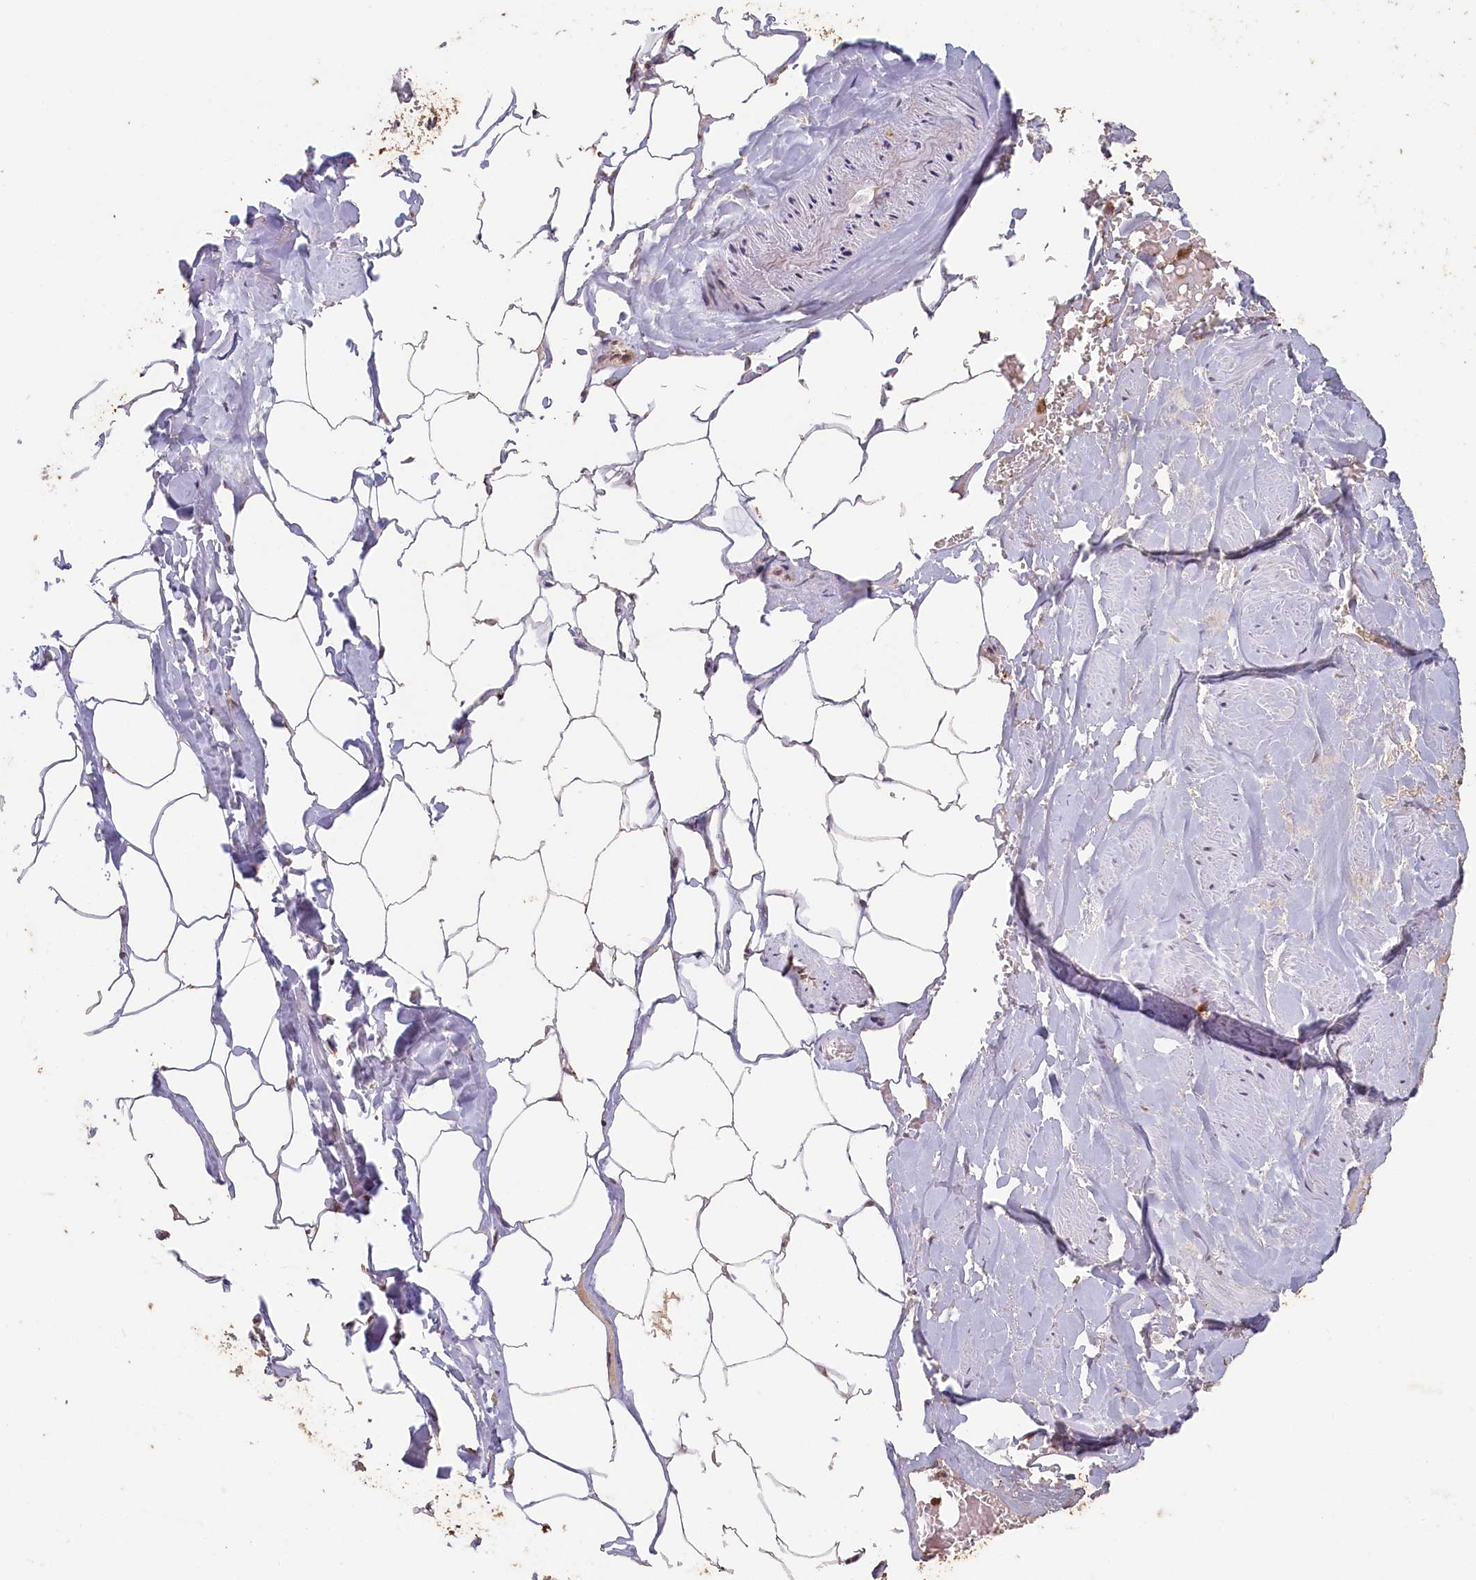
{"staining": {"intensity": "moderate", "quantity": "<25%", "location": "cytoplasmic/membranous"}, "tissue": "adipose tissue", "cell_type": "Adipocytes", "image_type": "normal", "snomed": [{"axis": "morphology", "description": "Normal tissue, NOS"}, {"axis": "morphology", "description": "Adenocarcinoma, Low grade"}, {"axis": "topography", "description": "Prostate"}, {"axis": "topography", "description": "Peripheral nerve tissue"}], "caption": "IHC staining of unremarkable adipose tissue, which demonstrates low levels of moderate cytoplasmic/membranous positivity in about <25% of adipocytes indicating moderate cytoplasmic/membranous protein expression. The staining was performed using DAB (brown) for protein detection and nuclei were counterstained in hematoxylin (blue).", "gene": "MADD", "patient": {"sex": "male", "age": 63}}